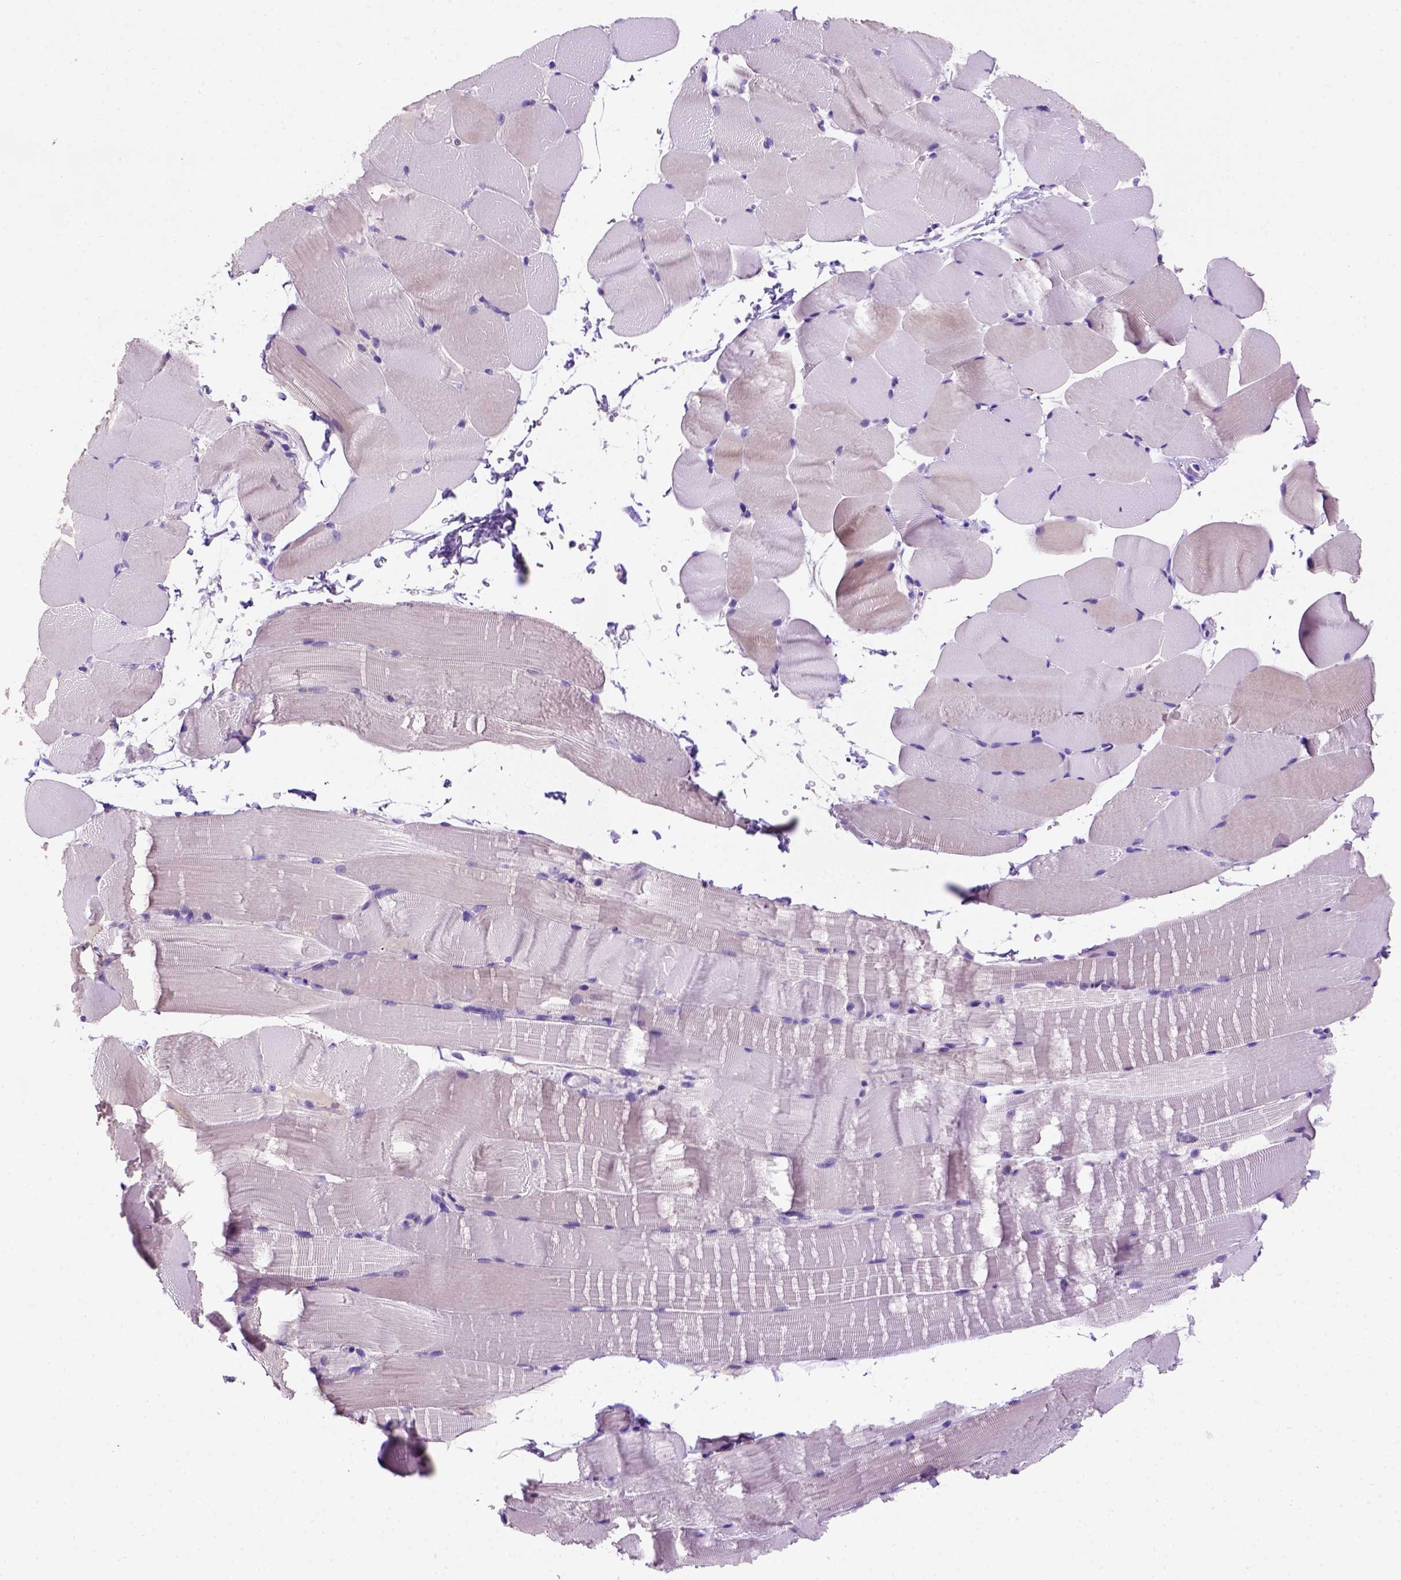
{"staining": {"intensity": "negative", "quantity": "none", "location": "none"}, "tissue": "skeletal muscle", "cell_type": "Myocytes", "image_type": "normal", "snomed": [{"axis": "morphology", "description": "Normal tissue, NOS"}, {"axis": "topography", "description": "Skeletal muscle"}], "caption": "The image exhibits no significant staining in myocytes of skeletal muscle.", "gene": "FAM81B", "patient": {"sex": "female", "age": 37}}